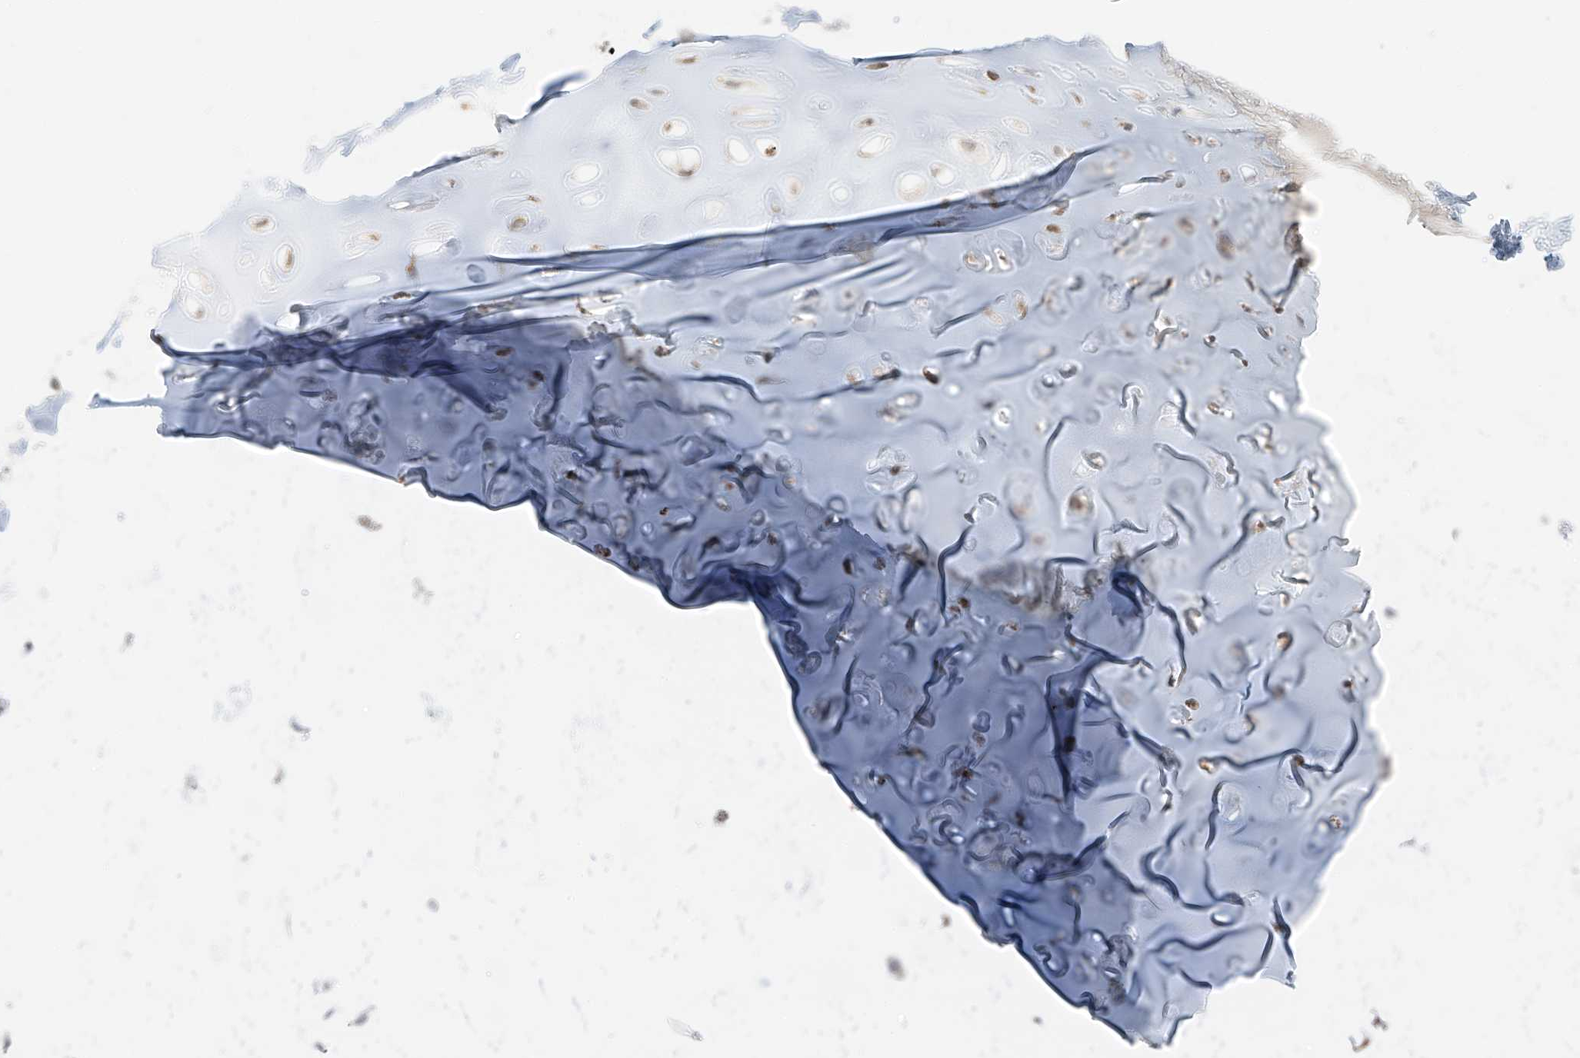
{"staining": {"intensity": "negative", "quantity": "none", "location": "none"}, "tissue": "adipose tissue", "cell_type": "Adipocytes", "image_type": "normal", "snomed": [{"axis": "morphology", "description": "Normal tissue, NOS"}, {"axis": "morphology", "description": "Basal cell carcinoma"}, {"axis": "topography", "description": "Cartilage tissue"}, {"axis": "topography", "description": "Nasopharynx"}, {"axis": "topography", "description": "Oral tissue"}], "caption": "Histopathology image shows no protein positivity in adipocytes of unremarkable adipose tissue. The staining was performed using DAB (3,3'-diaminobenzidine) to visualize the protein expression in brown, while the nuclei were stained in blue with hematoxylin (Magnification: 20x).", "gene": "PRDM6", "patient": {"sex": "female", "age": 77}}